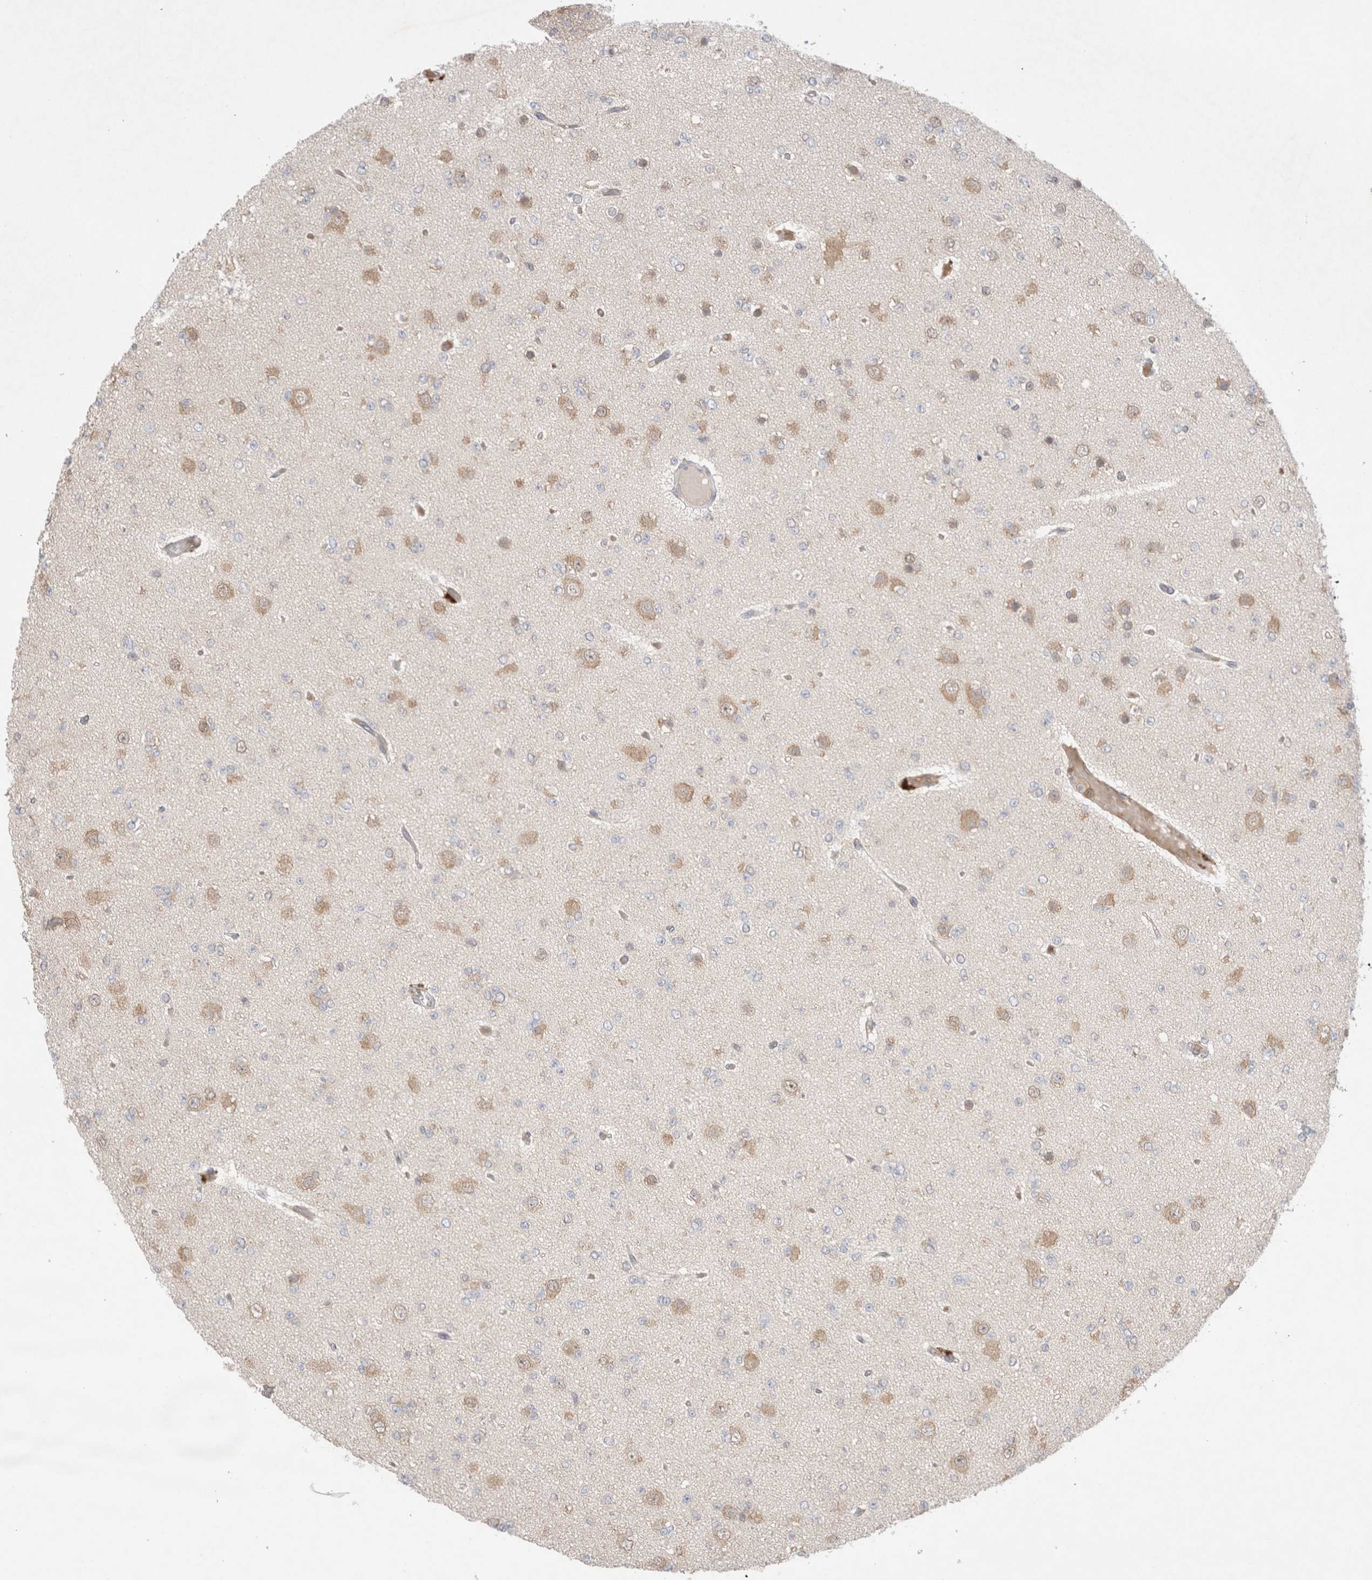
{"staining": {"intensity": "negative", "quantity": "none", "location": "none"}, "tissue": "glioma", "cell_type": "Tumor cells", "image_type": "cancer", "snomed": [{"axis": "morphology", "description": "Glioma, malignant, Low grade"}, {"axis": "topography", "description": "Brain"}], "caption": "An image of malignant glioma (low-grade) stained for a protein reveals no brown staining in tumor cells. (DAB (3,3'-diaminobenzidine) IHC with hematoxylin counter stain).", "gene": "EIF3E", "patient": {"sex": "female", "age": 22}}